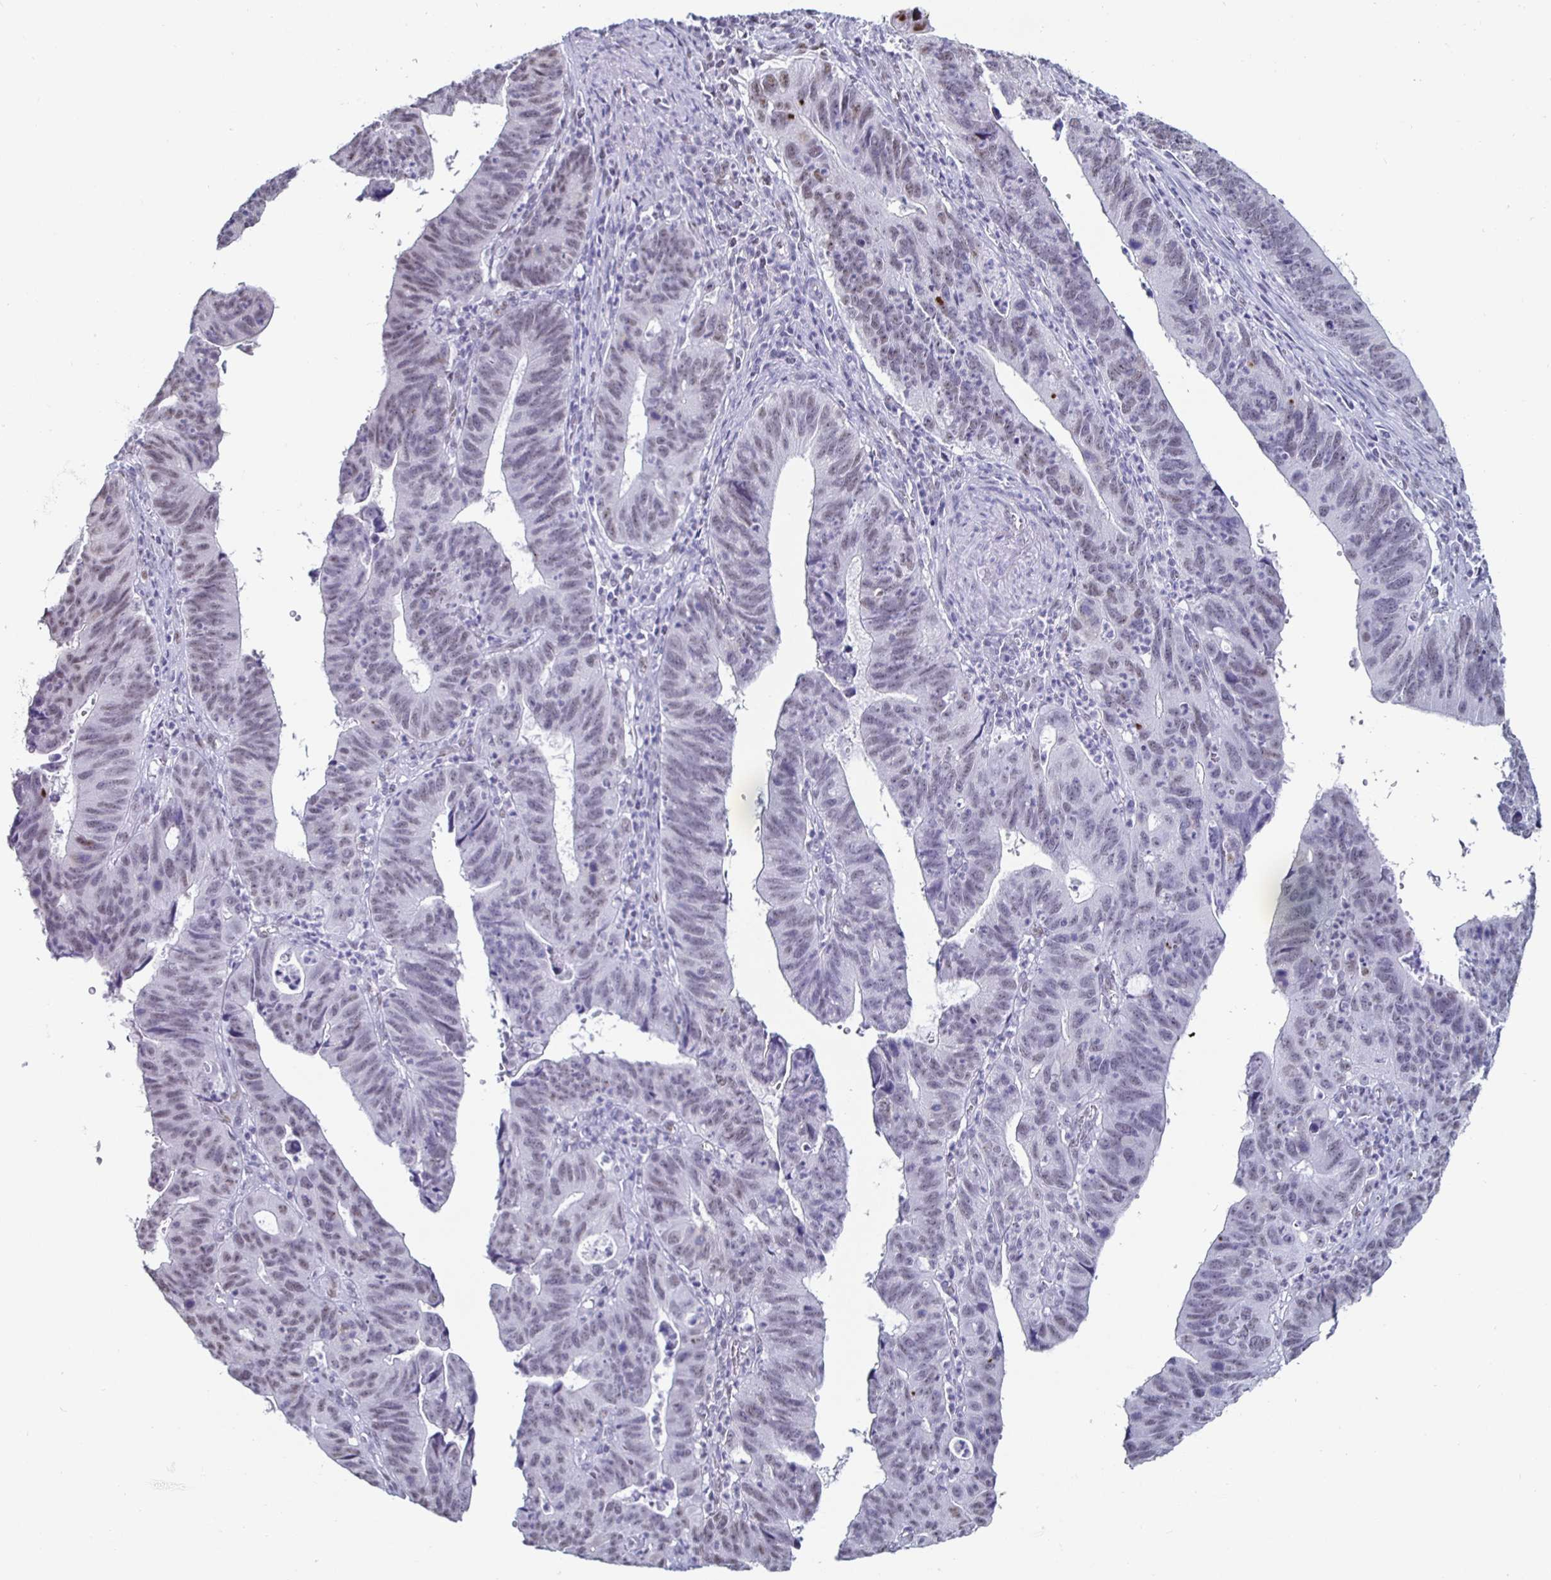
{"staining": {"intensity": "moderate", "quantity": "25%-75%", "location": "nuclear"}, "tissue": "stomach cancer", "cell_type": "Tumor cells", "image_type": "cancer", "snomed": [{"axis": "morphology", "description": "Adenocarcinoma, NOS"}, {"axis": "topography", "description": "Stomach"}], "caption": "Brown immunohistochemical staining in human stomach adenocarcinoma exhibits moderate nuclear positivity in about 25%-75% of tumor cells.", "gene": "DDX39B", "patient": {"sex": "male", "age": 59}}